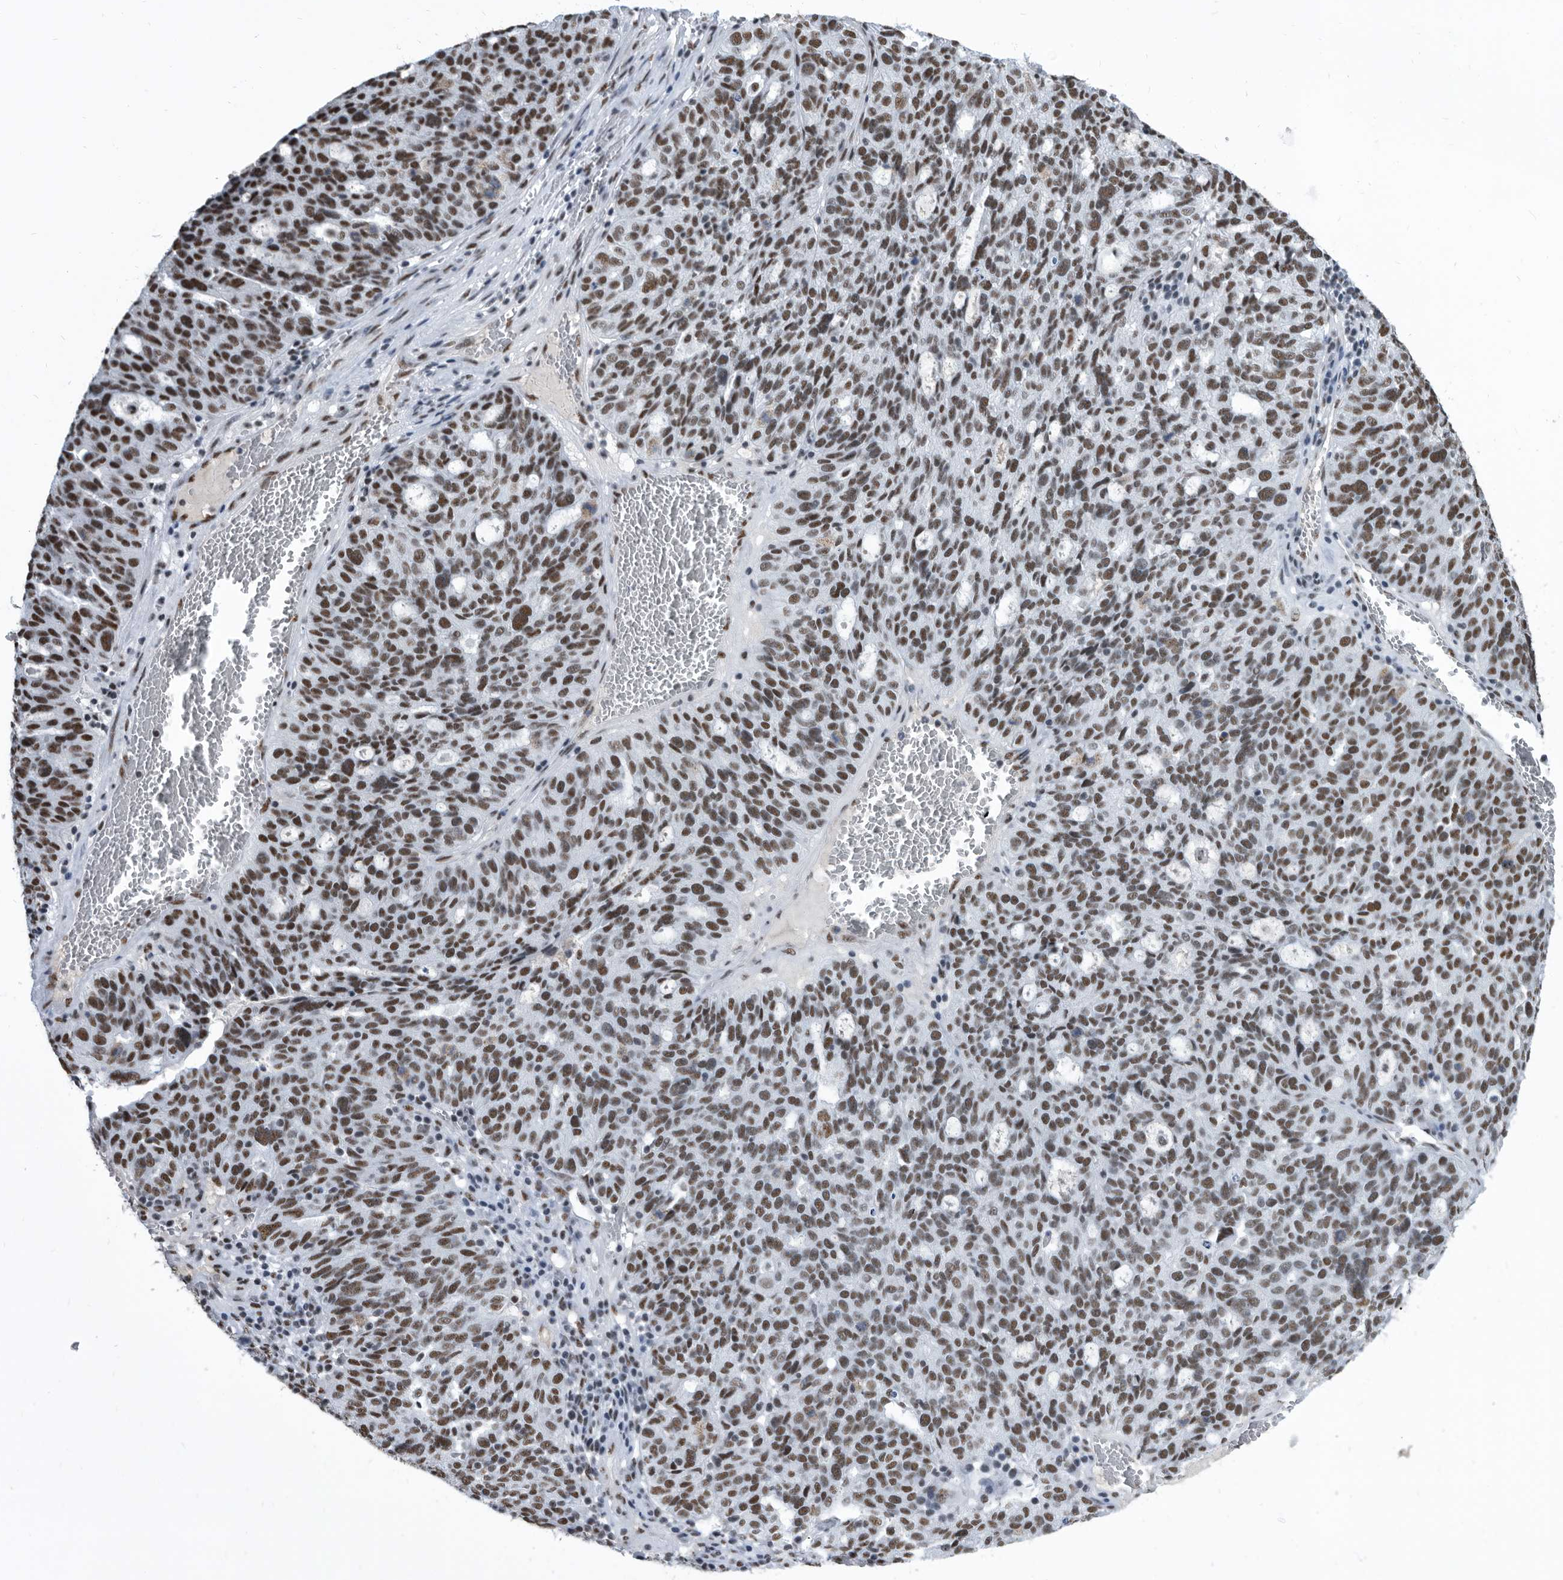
{"staining": {"intensity": "moderate", "quantity": ">75%", "location": "nuclear"}, "tissue": "ovarian cancer", "cell_type": "Tumor cells", "image_type": "cancer", "snomed": [{"axis": "morphology", "description": "Cystadenocarcinoma, serous, NOS"}, {"axis": "topography", "description": "Ovary"}], "caption": "A photomicrograph showing moderate nuclear expression in about >75% of tumor cells in ovarian serous cystadenocarcinoma, as visualized by brown immunohistochemical staining.", "gene": "SF3A1", "patient": {"sex": "female", "age": 59}}